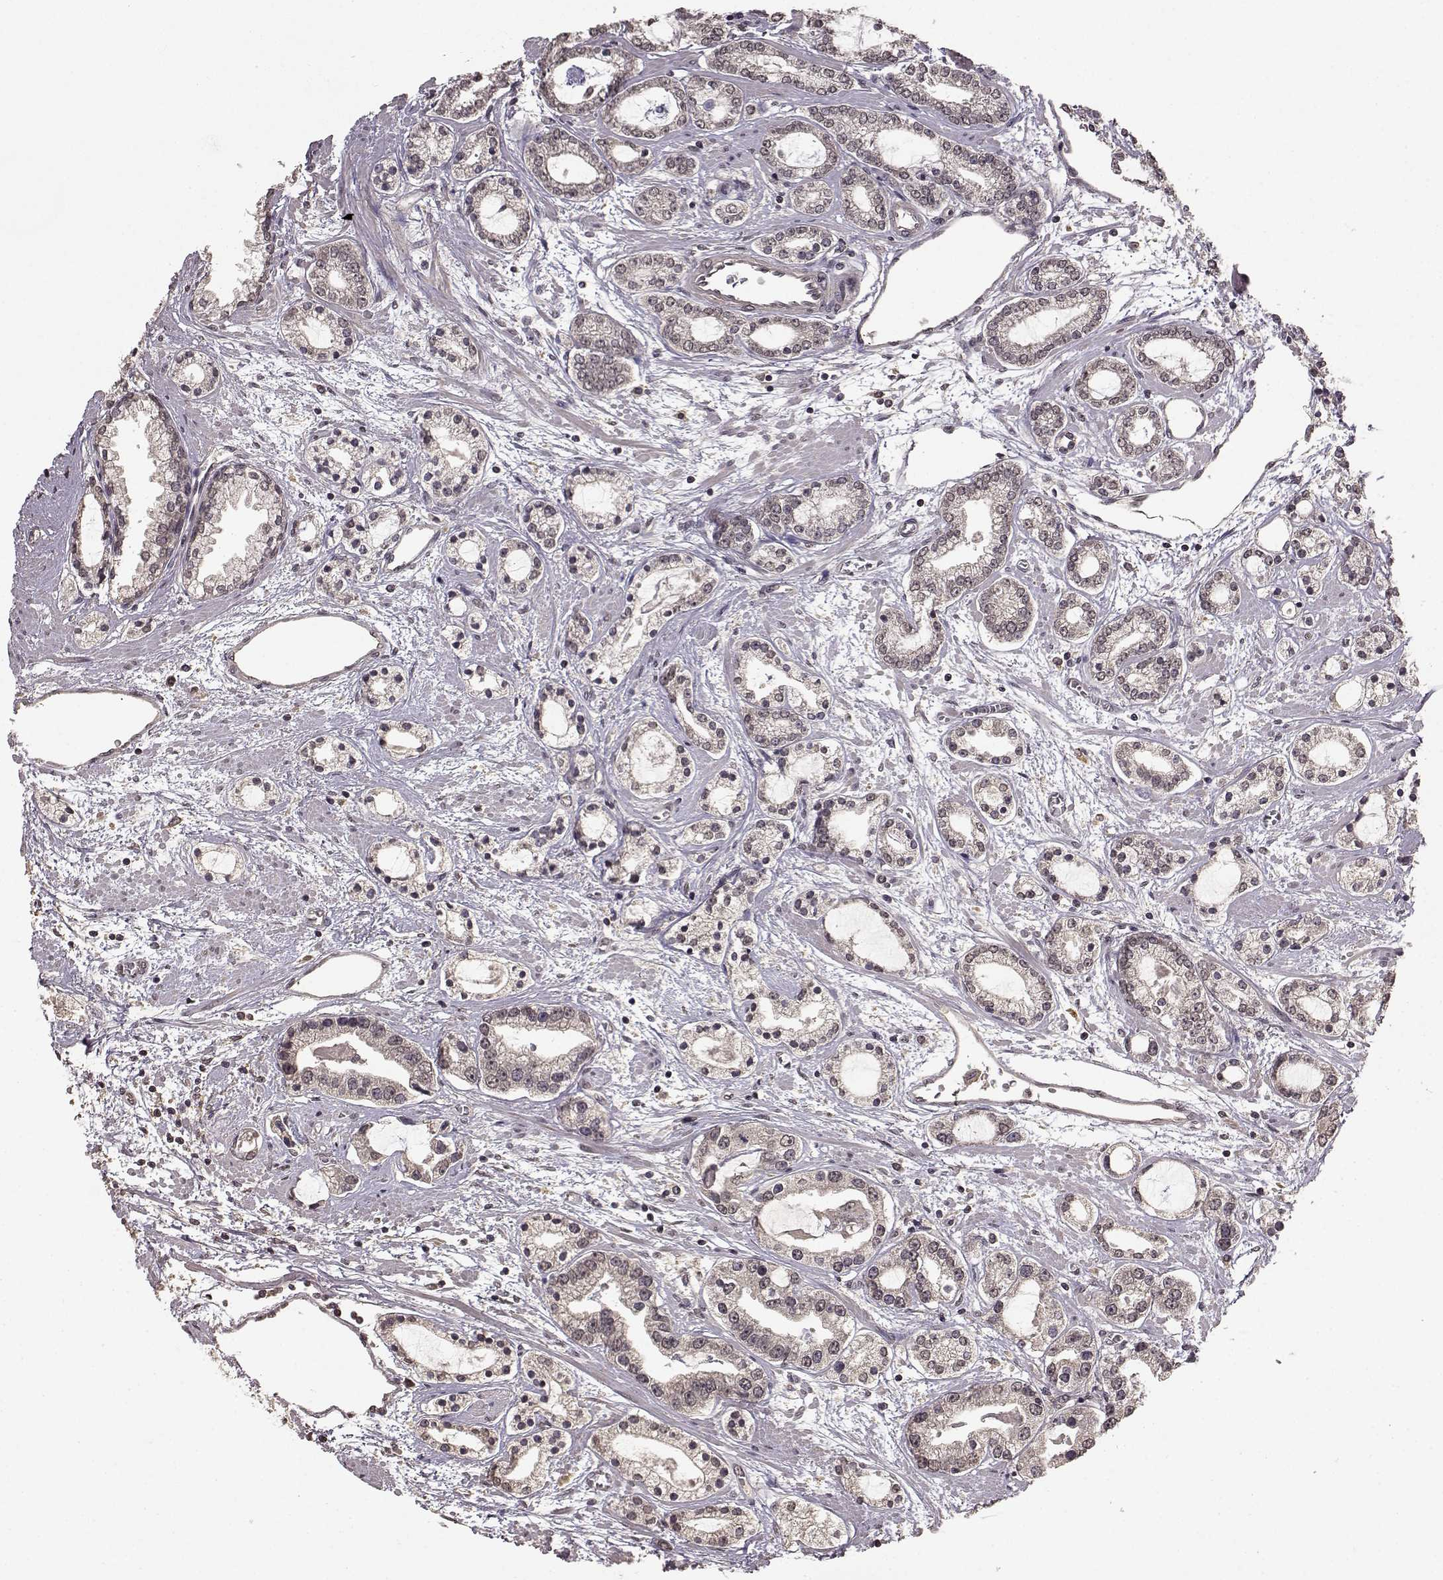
{"staining": {"intensity": "negative", "quantity": "none", "location": "none"}, "tissue": "prostate cancer", "cell_type": "Tumor cells", "image_type": "cancer", "snomed": [{"axis": "morphology", "description": "Adenocarcinoma, Medium grade"}, {"axis": "topography", "description": "Prostate"}], "caption": "High power microscopy image of an immunohistochemistry photomicrograph of prostate cancer (medium-grade adenocarcinoma), revealing no significant positivity in tumor cells. Brightfield microscopy of immunohistochemistry (IHC) stained with DAB (brown) and hematoxylin (blue), captured at high magnification.", "gene": "NTRK2", "patient": {"sex": "male", "age": 57}}